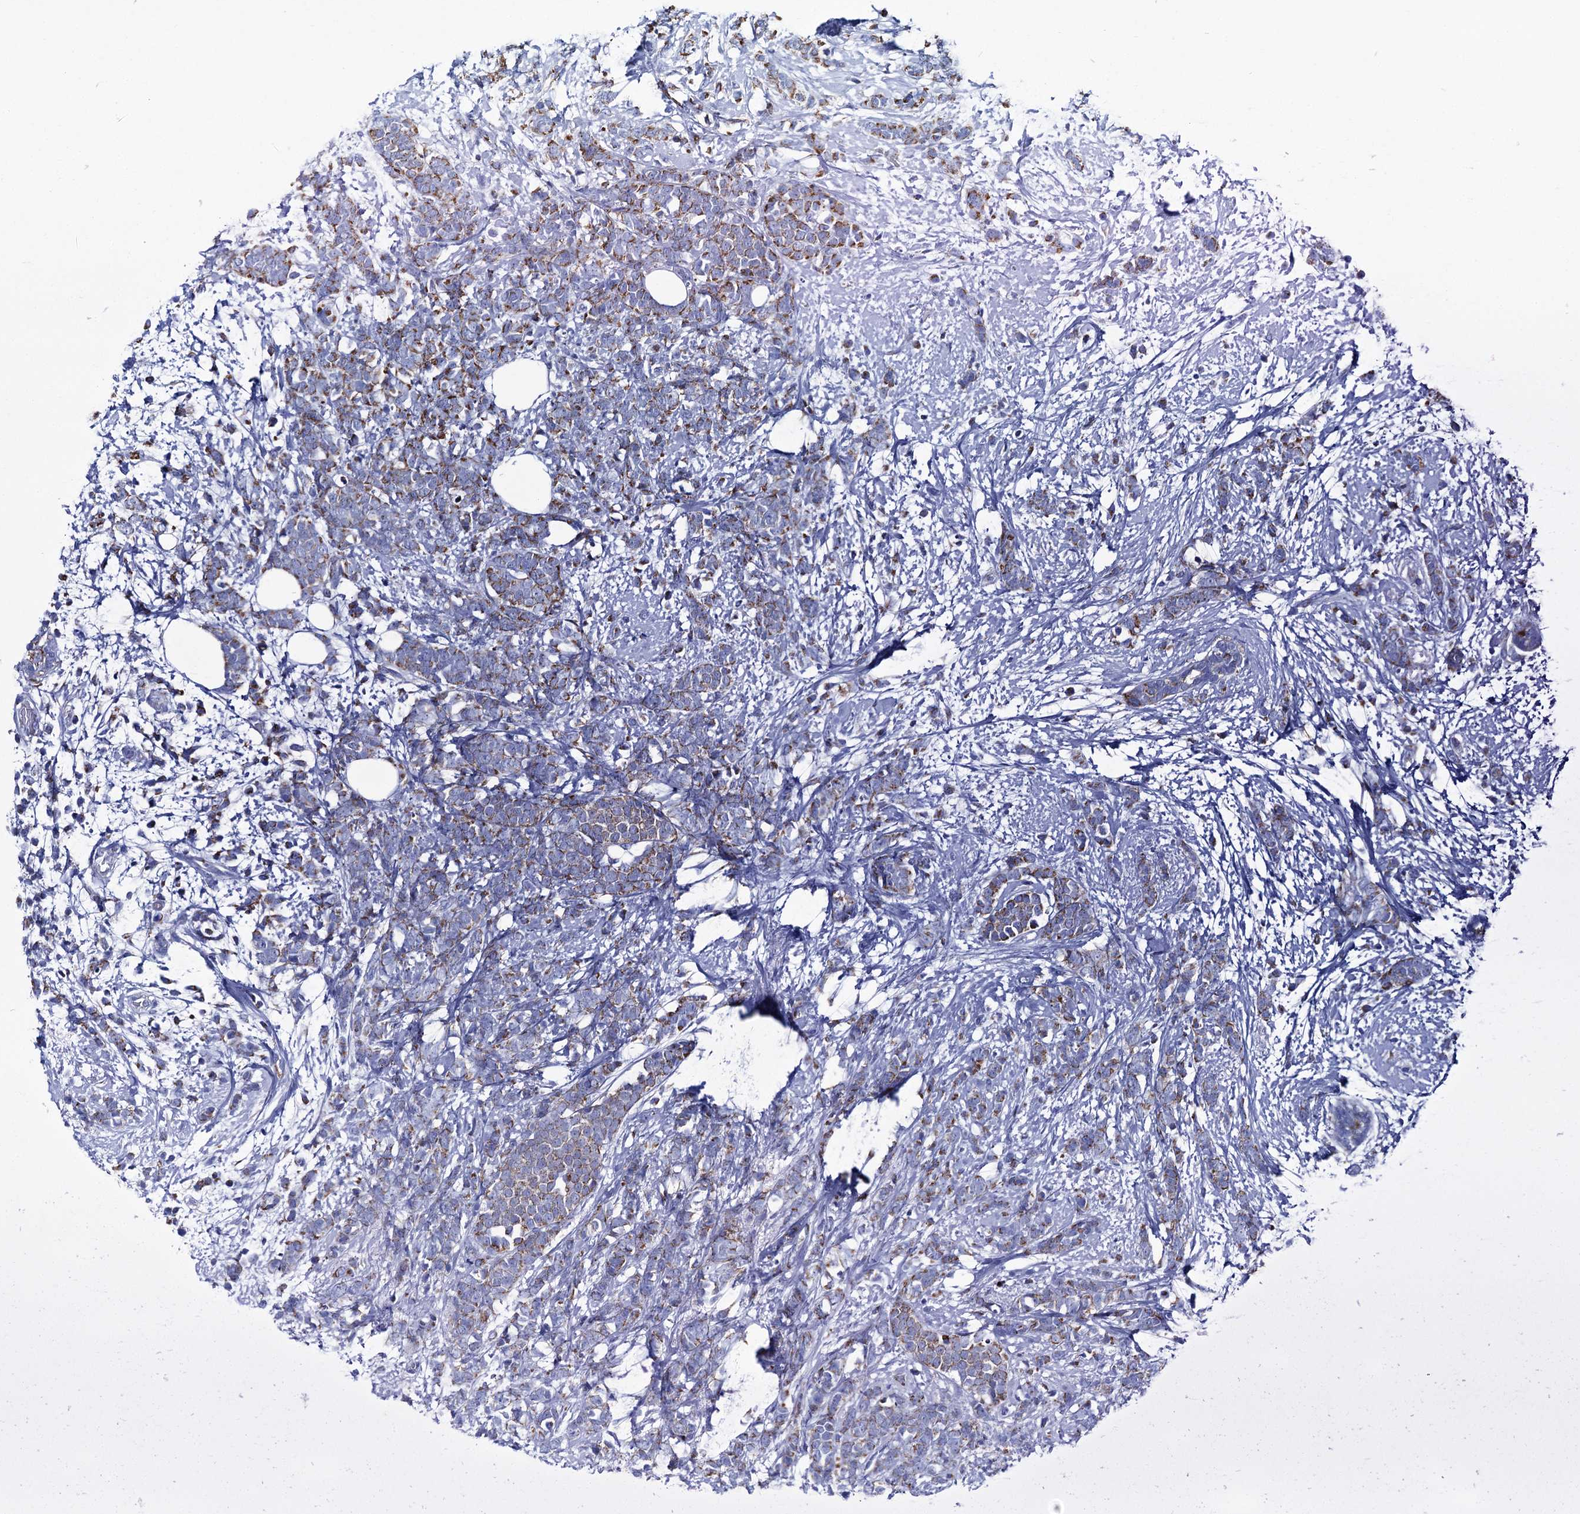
{"staining": {"intensity": "moderate", "quantity": ">75%", "location": "cytoplasmic/membranous"}, "tissue": "breast cancer", "cell_type": "Tumor cells", "image_type": "cancer", "snomed": [{"axis": "morphology", "description": "Lobular carcinoma"}, {"axis": "topography", "description": "Breast"}], "caption": "Protein staining exhibits moderate cytoplasmic/membranous positivity in about >75% of tumor cells in breast lobular carcinoma.", "gene": "UBASH3B", "patient": {"sex": "female", "age": 58}}